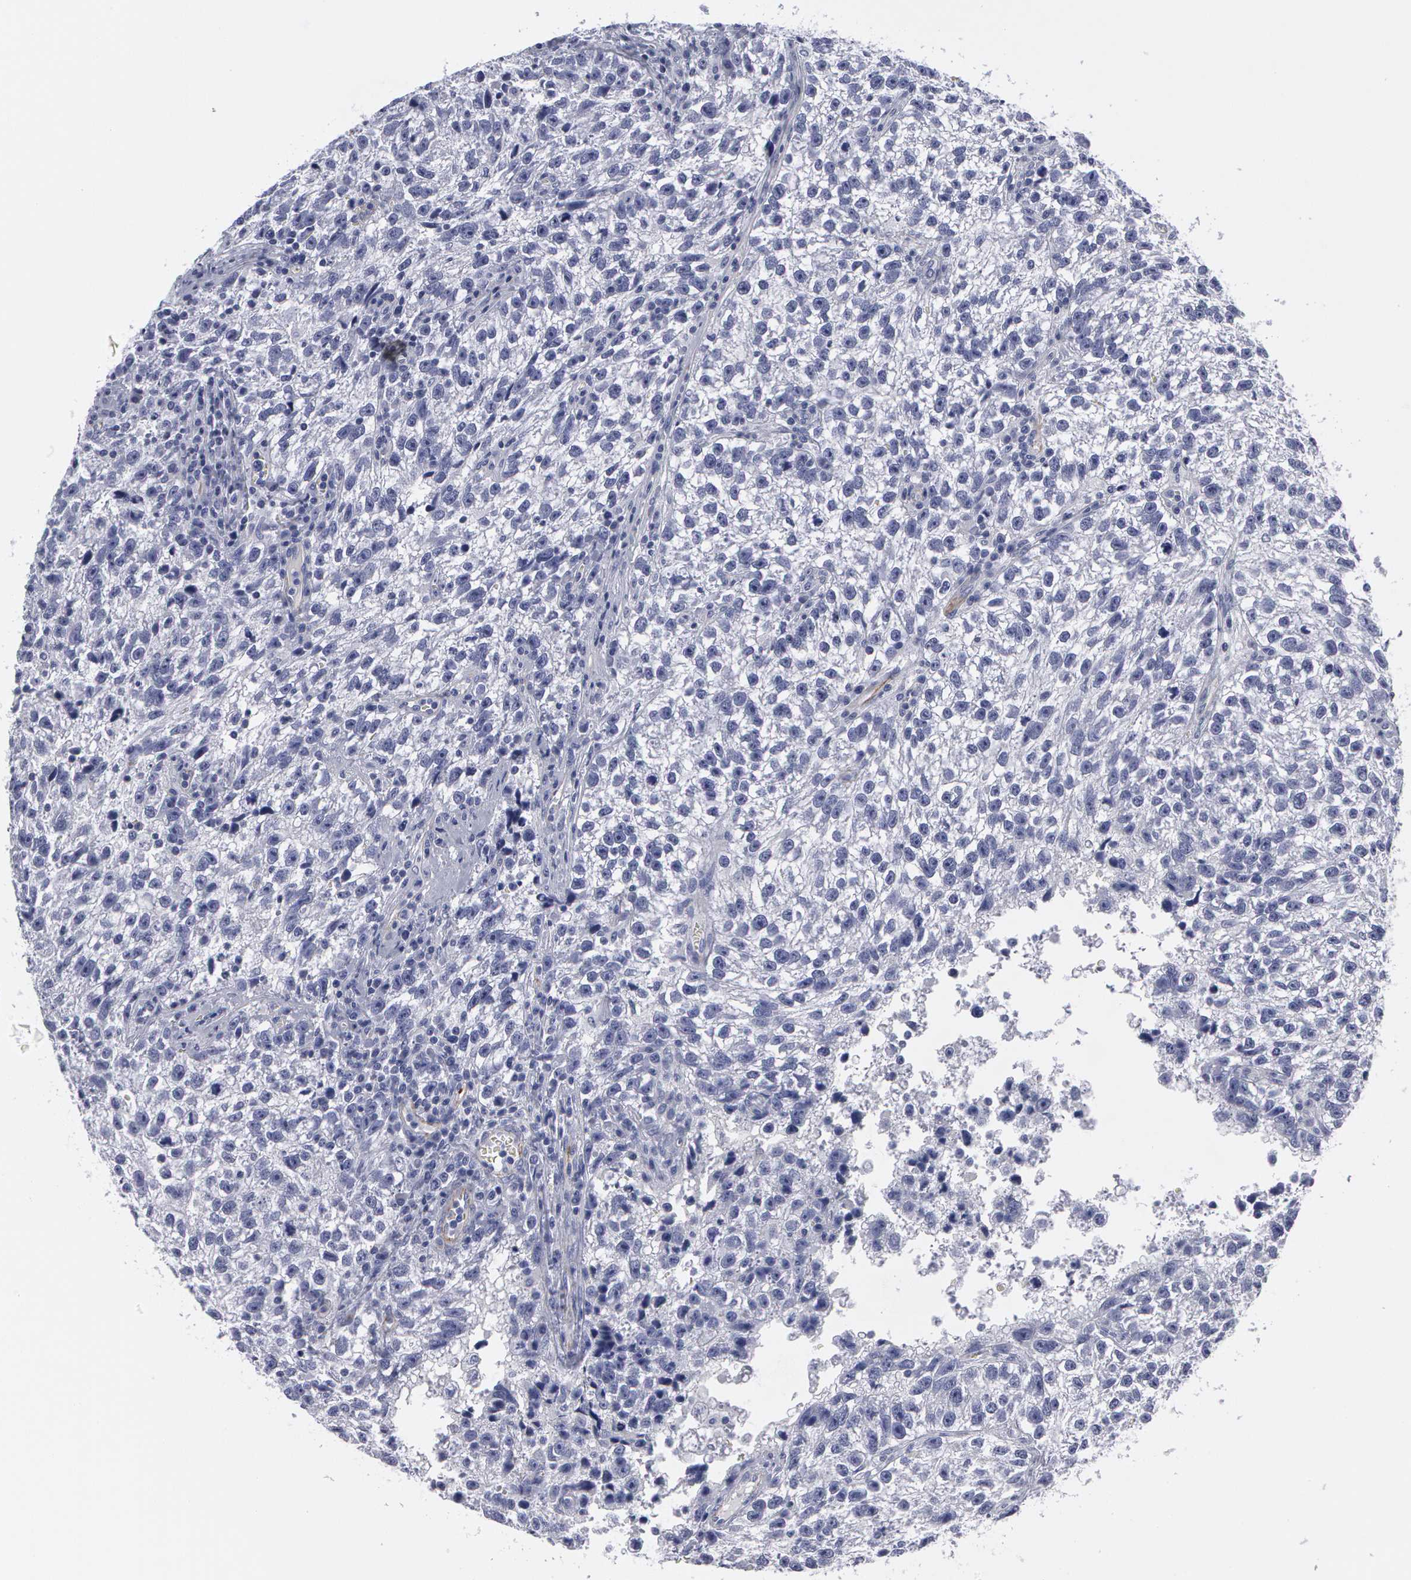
{"staining": {"intensity": "negative", "quantity": "none", "location": "none"}, "tissue": "testis cancer", "cell_type": "Tumor cells", "image_type": "cancer", "snomed": [{"axis": "morphology", "description": "Seminoma, NOS"}, {"axis": "topography", "description": "Testis"}], "caption": "Testis cancer (seminoma) was stained to show a protein in brown. There is no significant positivity in tumor cells.", "gene": "SMC1B", "patient": {"sex": "male", "age": 38}}